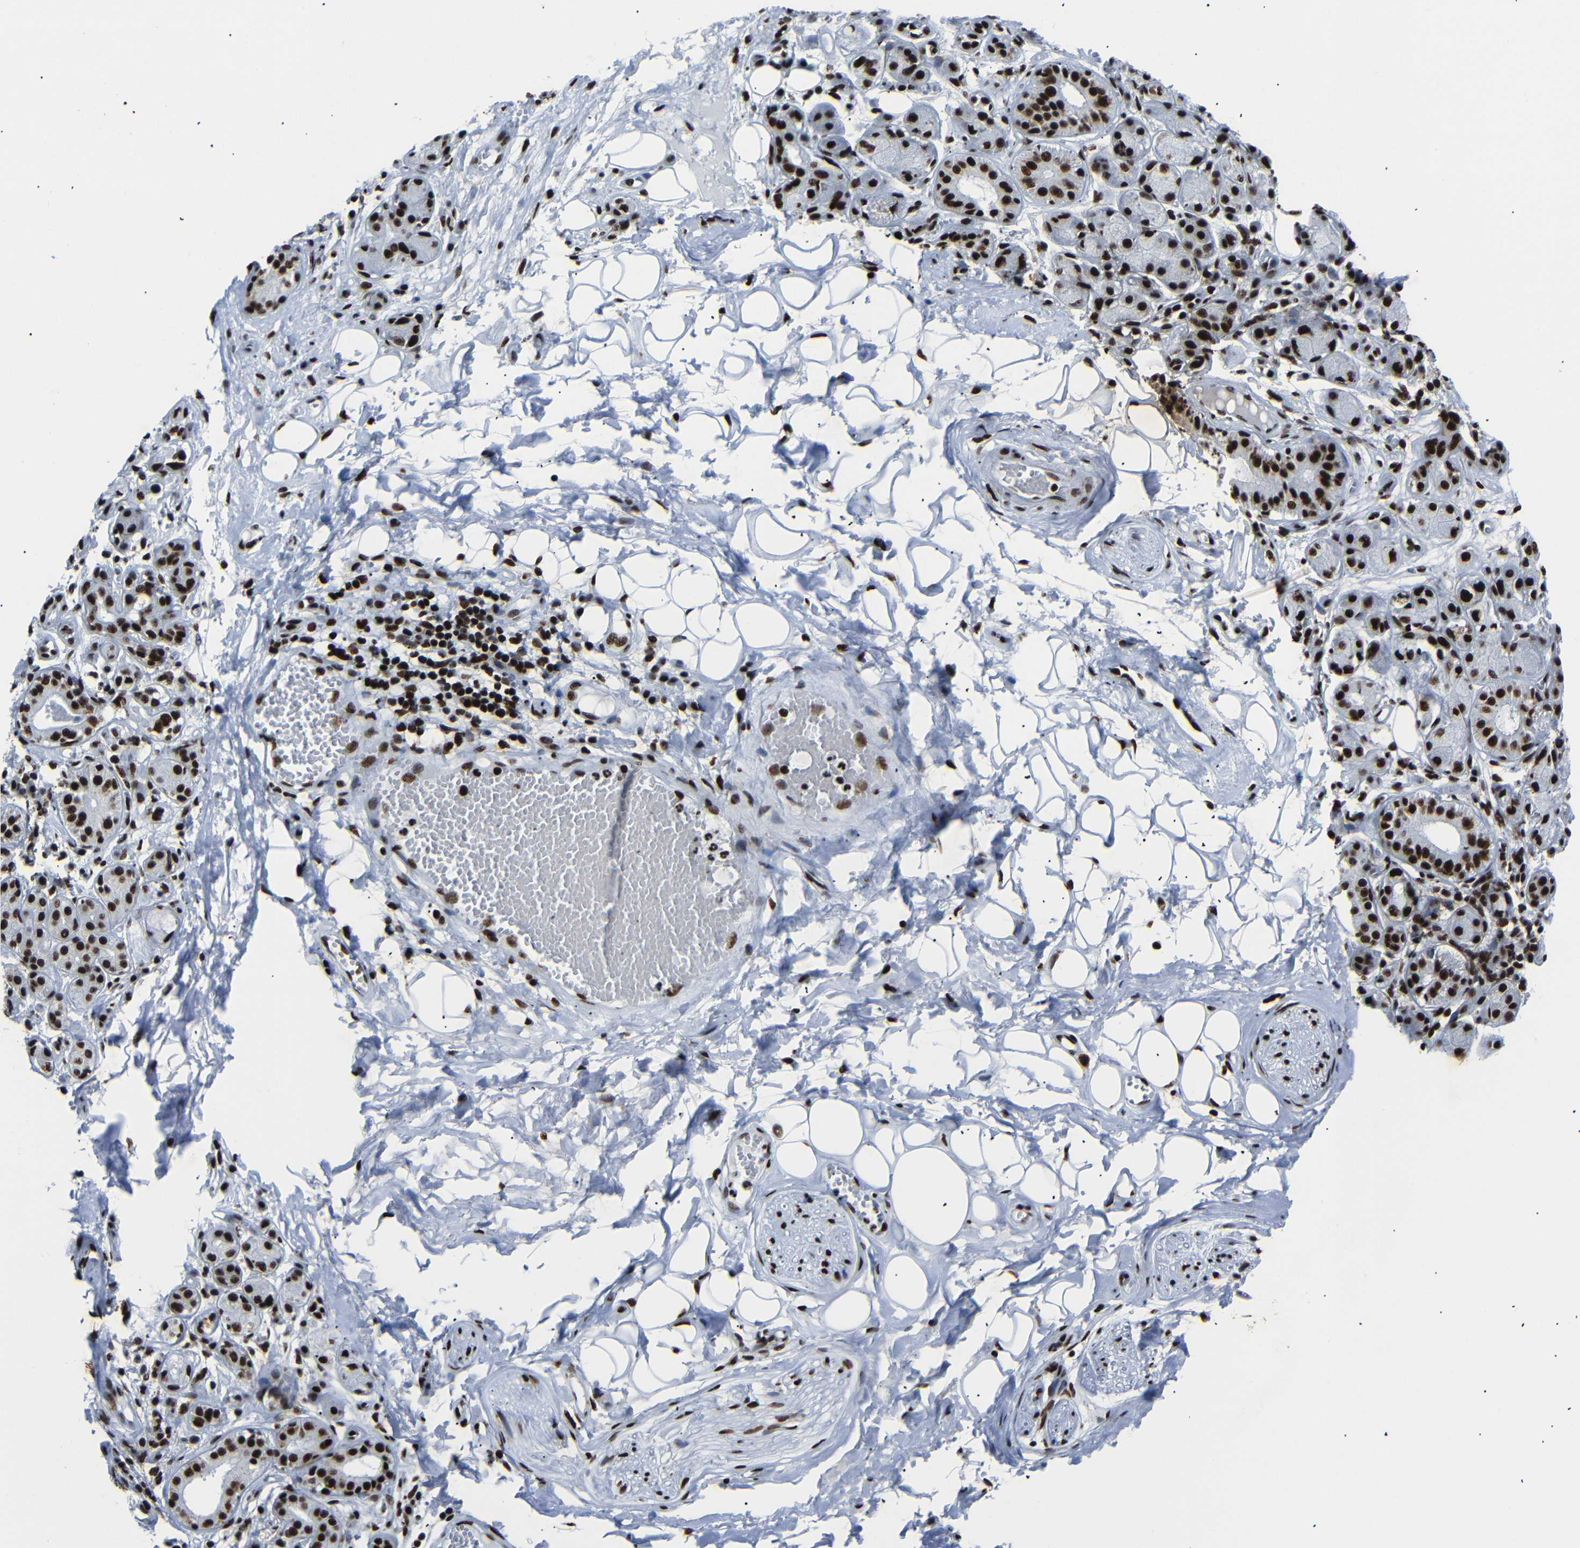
{"staining": {"intensity": "strong", "quantity": ">75%", "location": "nuclear"}, "tissue": "adipose tissue", "cell_type": "Adipocytes", "image_type": "normal", "snomed": [{"axis": "morphology", "description": "Normal tissue, NOS"}, {"axis": "morphology", "description": "Inflammation, NOS"}, {"axis": "topography", "description": "Salivary gland"}, {"axis": "topography", "description": "Peripheral nerve tissue"}], "caption": "IHC image of benign human adipose tissue stained for a protein (brown), which exhibits high levels of strong nuclear positivity in about >75% of adipocytes.", "gene": "SRSF1", "patient": {"sex": "female", "age": 75}}